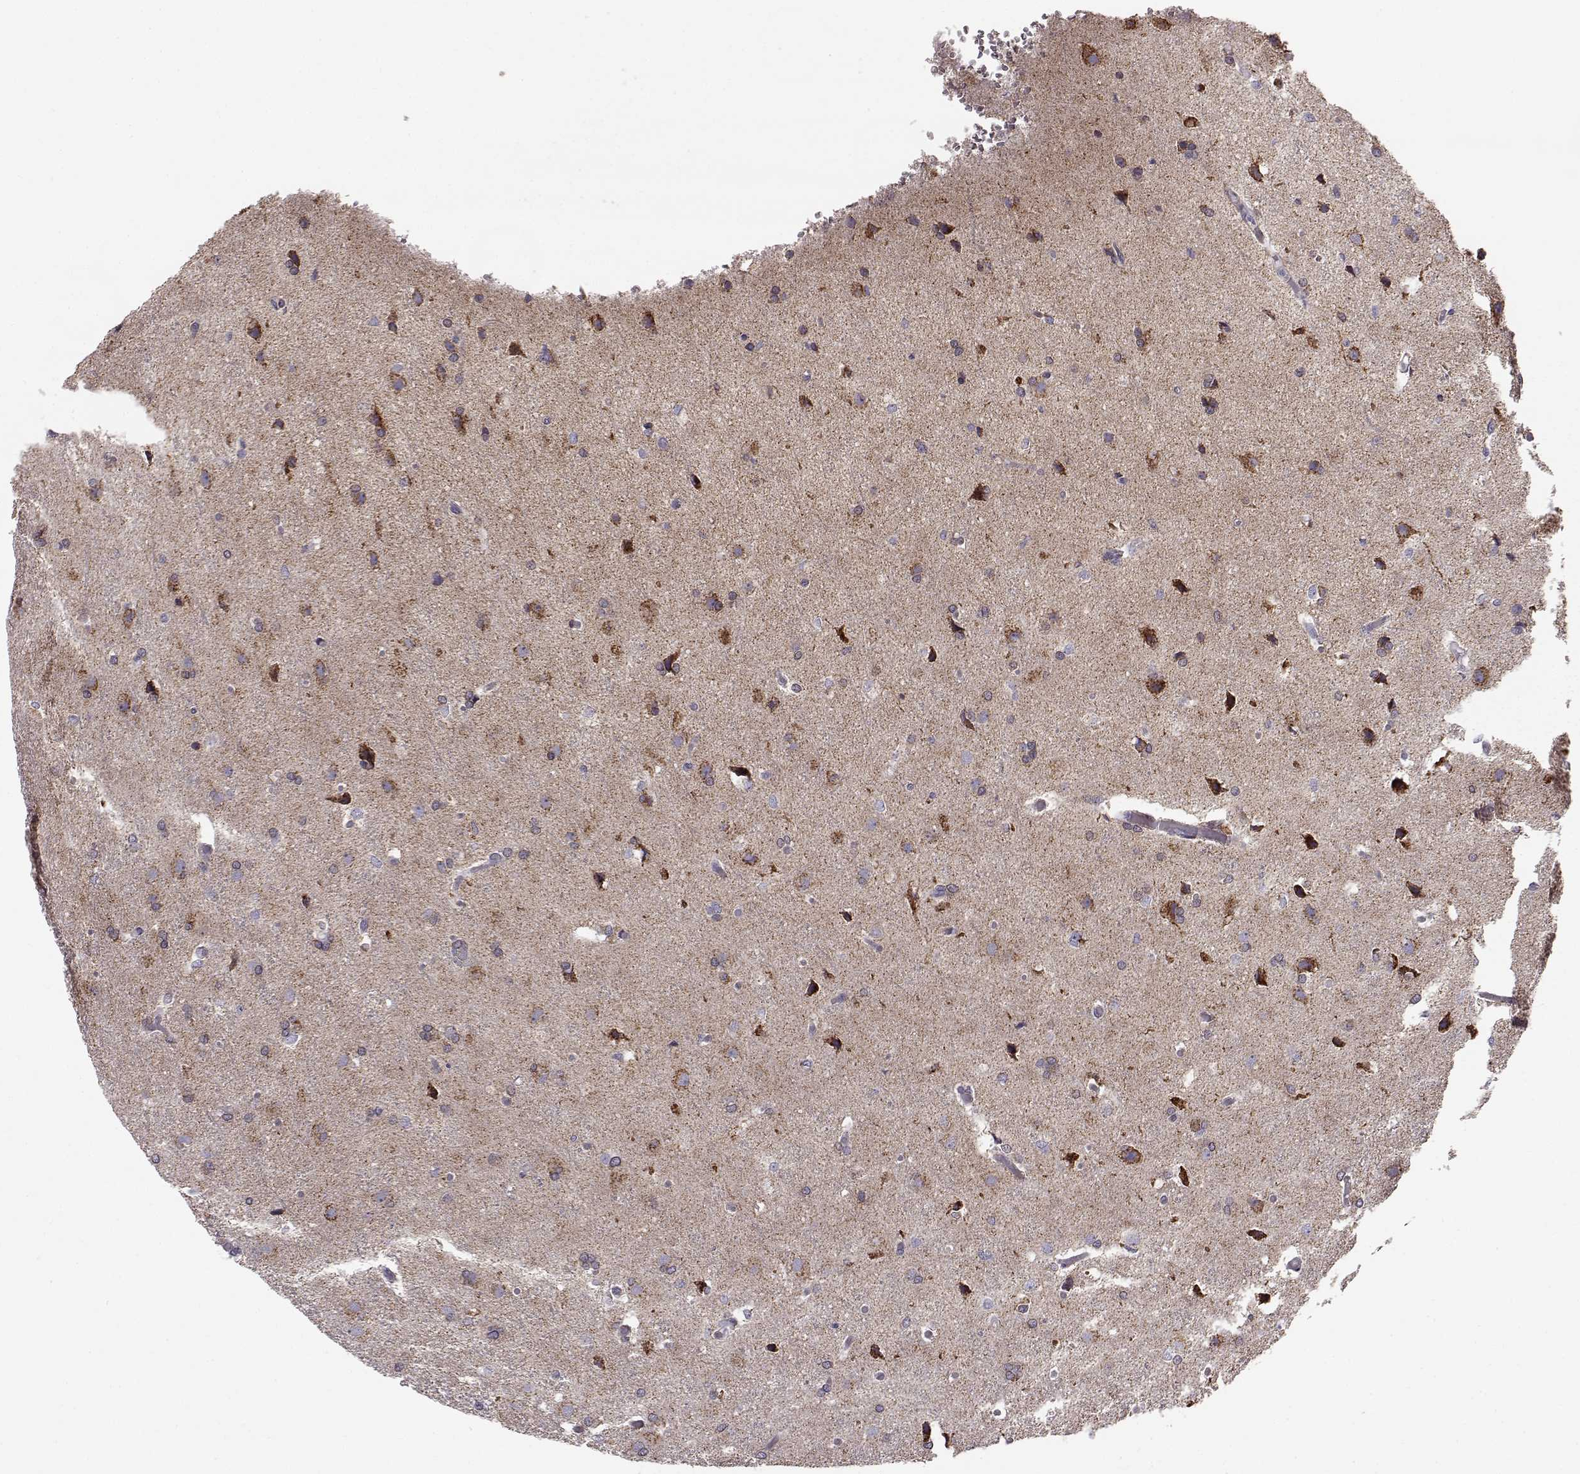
{"staining": {"intensity": "negative", "quantity": "none", "location": "none"}, "tissue": "glioma", "cell_type": "Tumor cells", "image_type": "cancer", "snomed": [{"axis": "morphology", "description": "Glioma, malignant, High grade"}, {"axis": "topography", "description": "Brain"}], "caption": "Glioma was stained to show a protein in brown. There is no significant positivity in tumor cells.", "gene": "FAM8A1", "patient": {"sex": "male", "age": 68}}